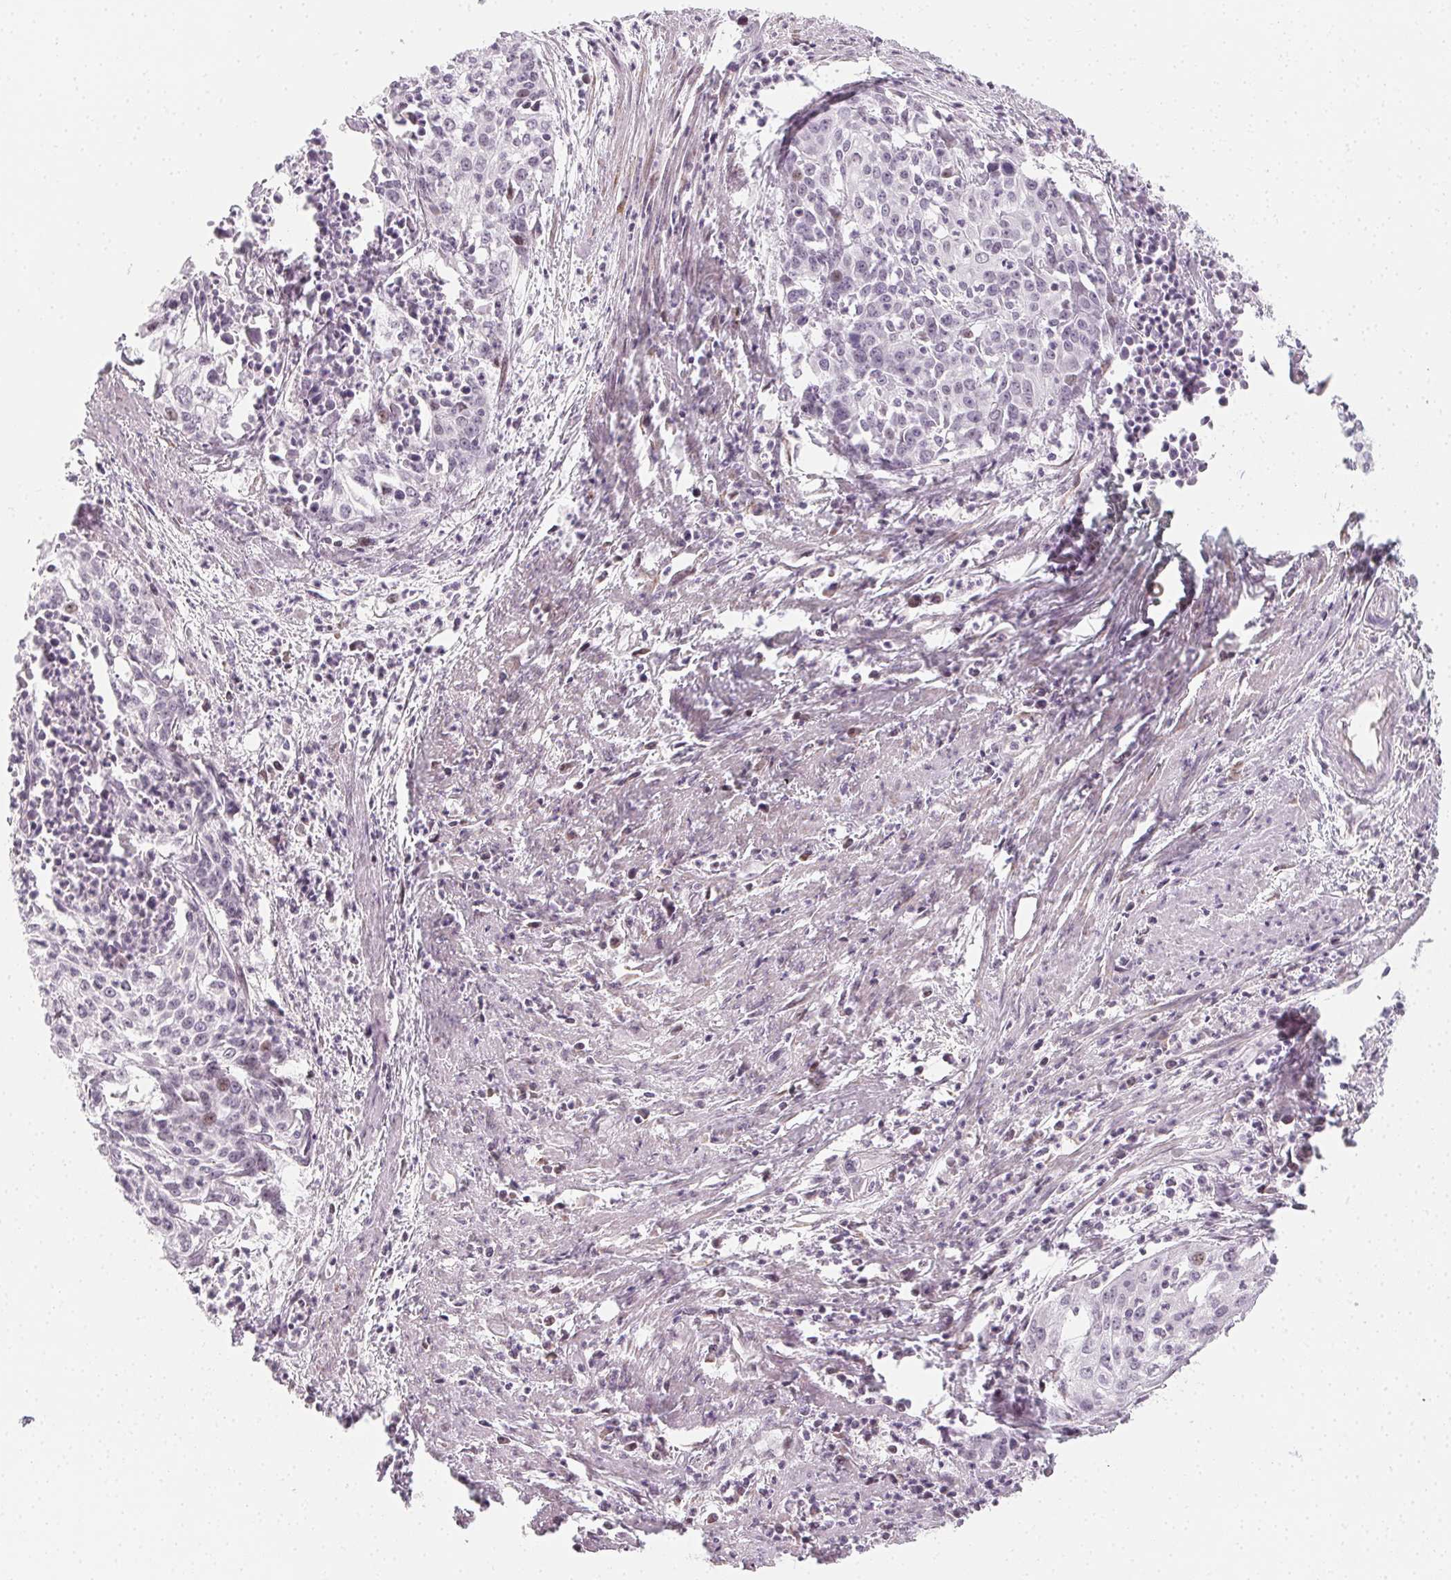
{"staining": {"intensity": "negative", "quantity": "none", "location": "none"}, "tissue": "cervical cancer", "cell_type": "Tumor cells", "image_type": "cancer", "snomed": [{"axis": "morphology", "description": "Squamous cell carcinoma, NOS"}, {"axis": "topography", "description": "Cervix"}], "caption": "Protein analysis of cervical cancer displays no significant expression in tumor cells.", "gene": "CCDC96", "patient": {"sex": "female", "age": 39}}